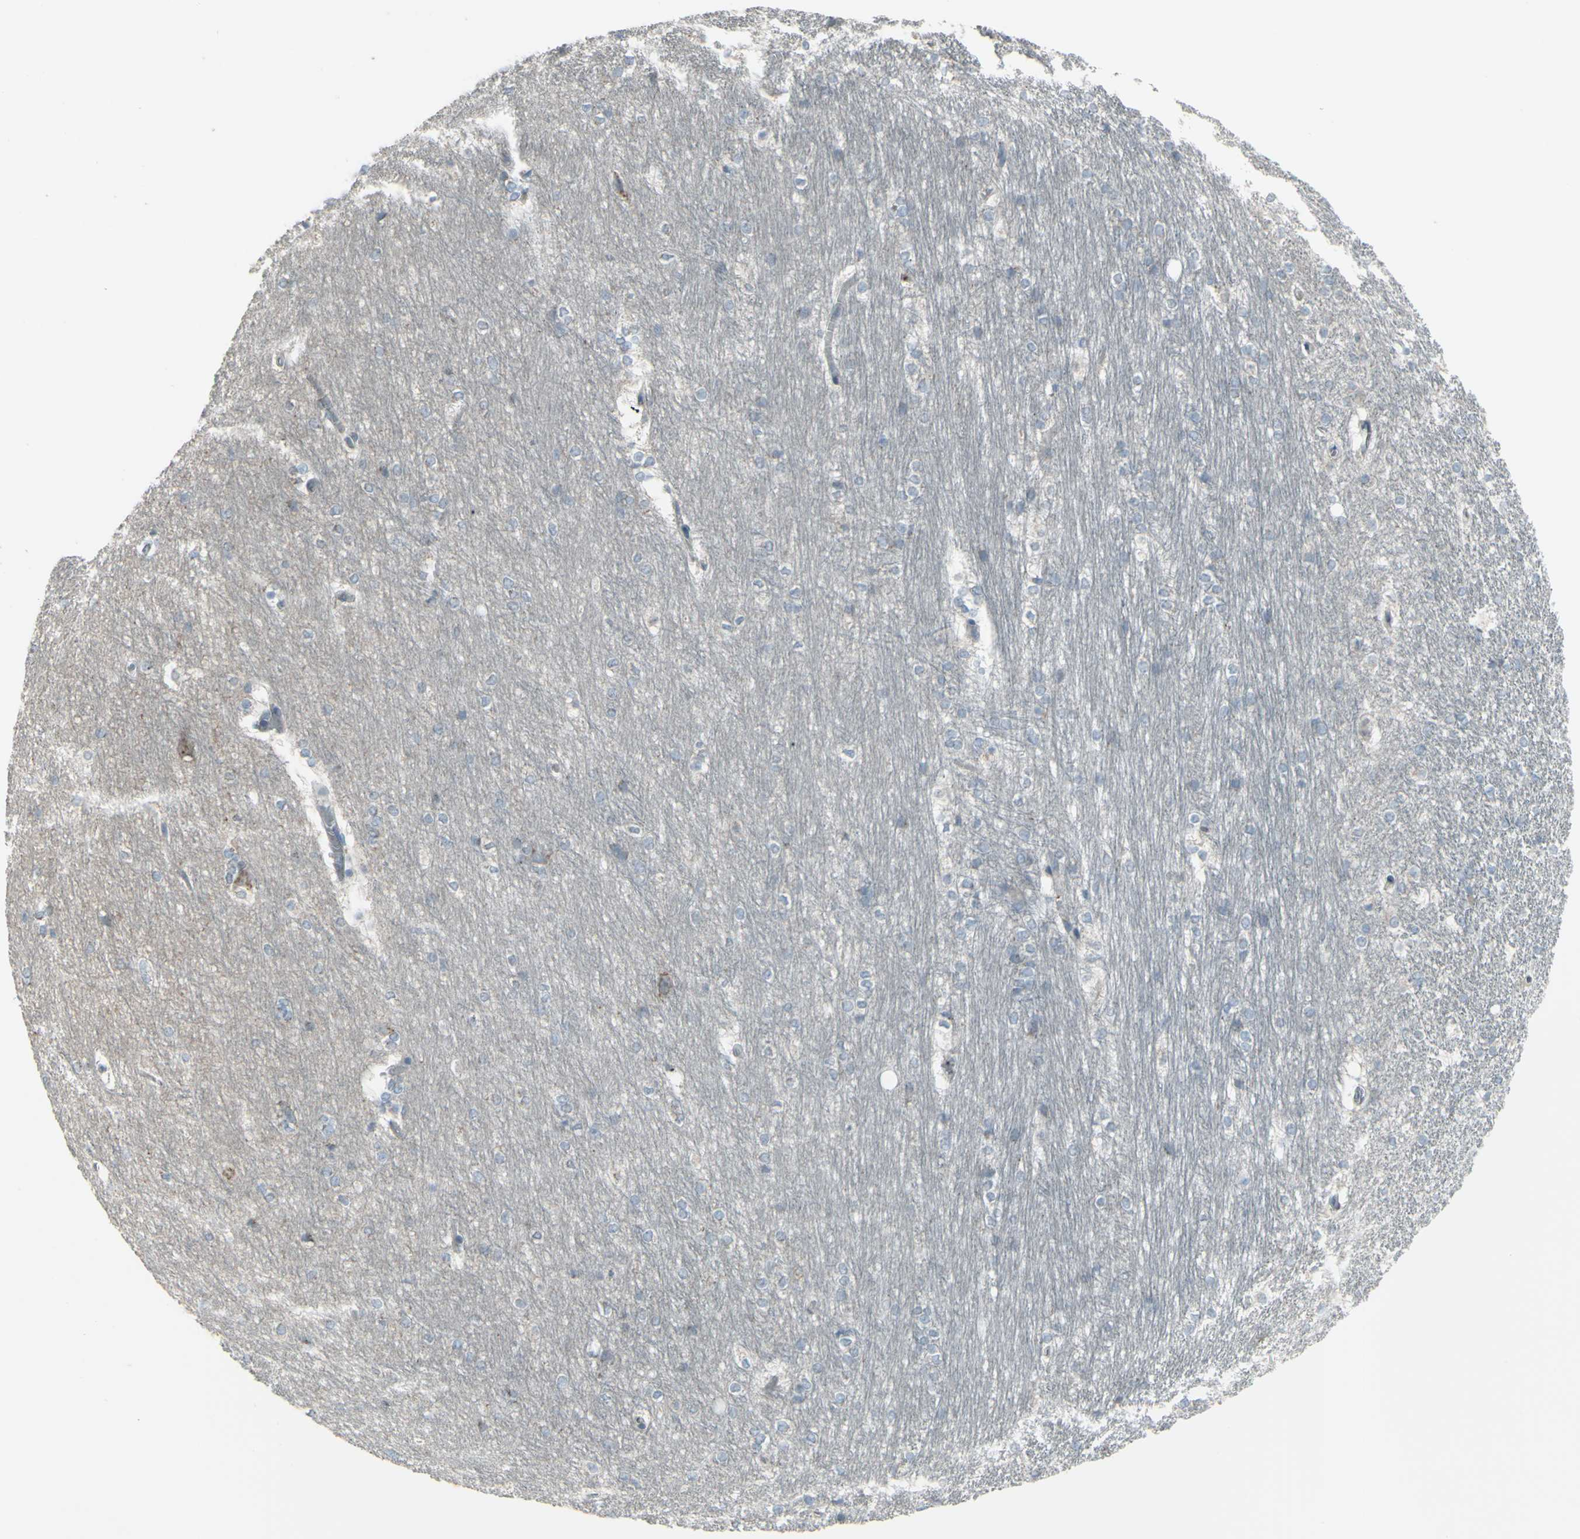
{"staining": {"intensity": "negative", "quantity": "none", "location": "none"}, "tissue": "hippocampus", "cell_type": "Glial cells", "image_type": "normal", "snomed": [{"axis": "morphology", "description": "Normal tissue, NOS"}, {"axis": "topography", "description": "Hippocampus"}], "caption": "Micrograph shows no significant protein staining in glial cells of unremarkable hippocampus. (DAB IHC, high magnification).", "gene": "CD79B", "patient": {"sex": "female", "age": 19}}